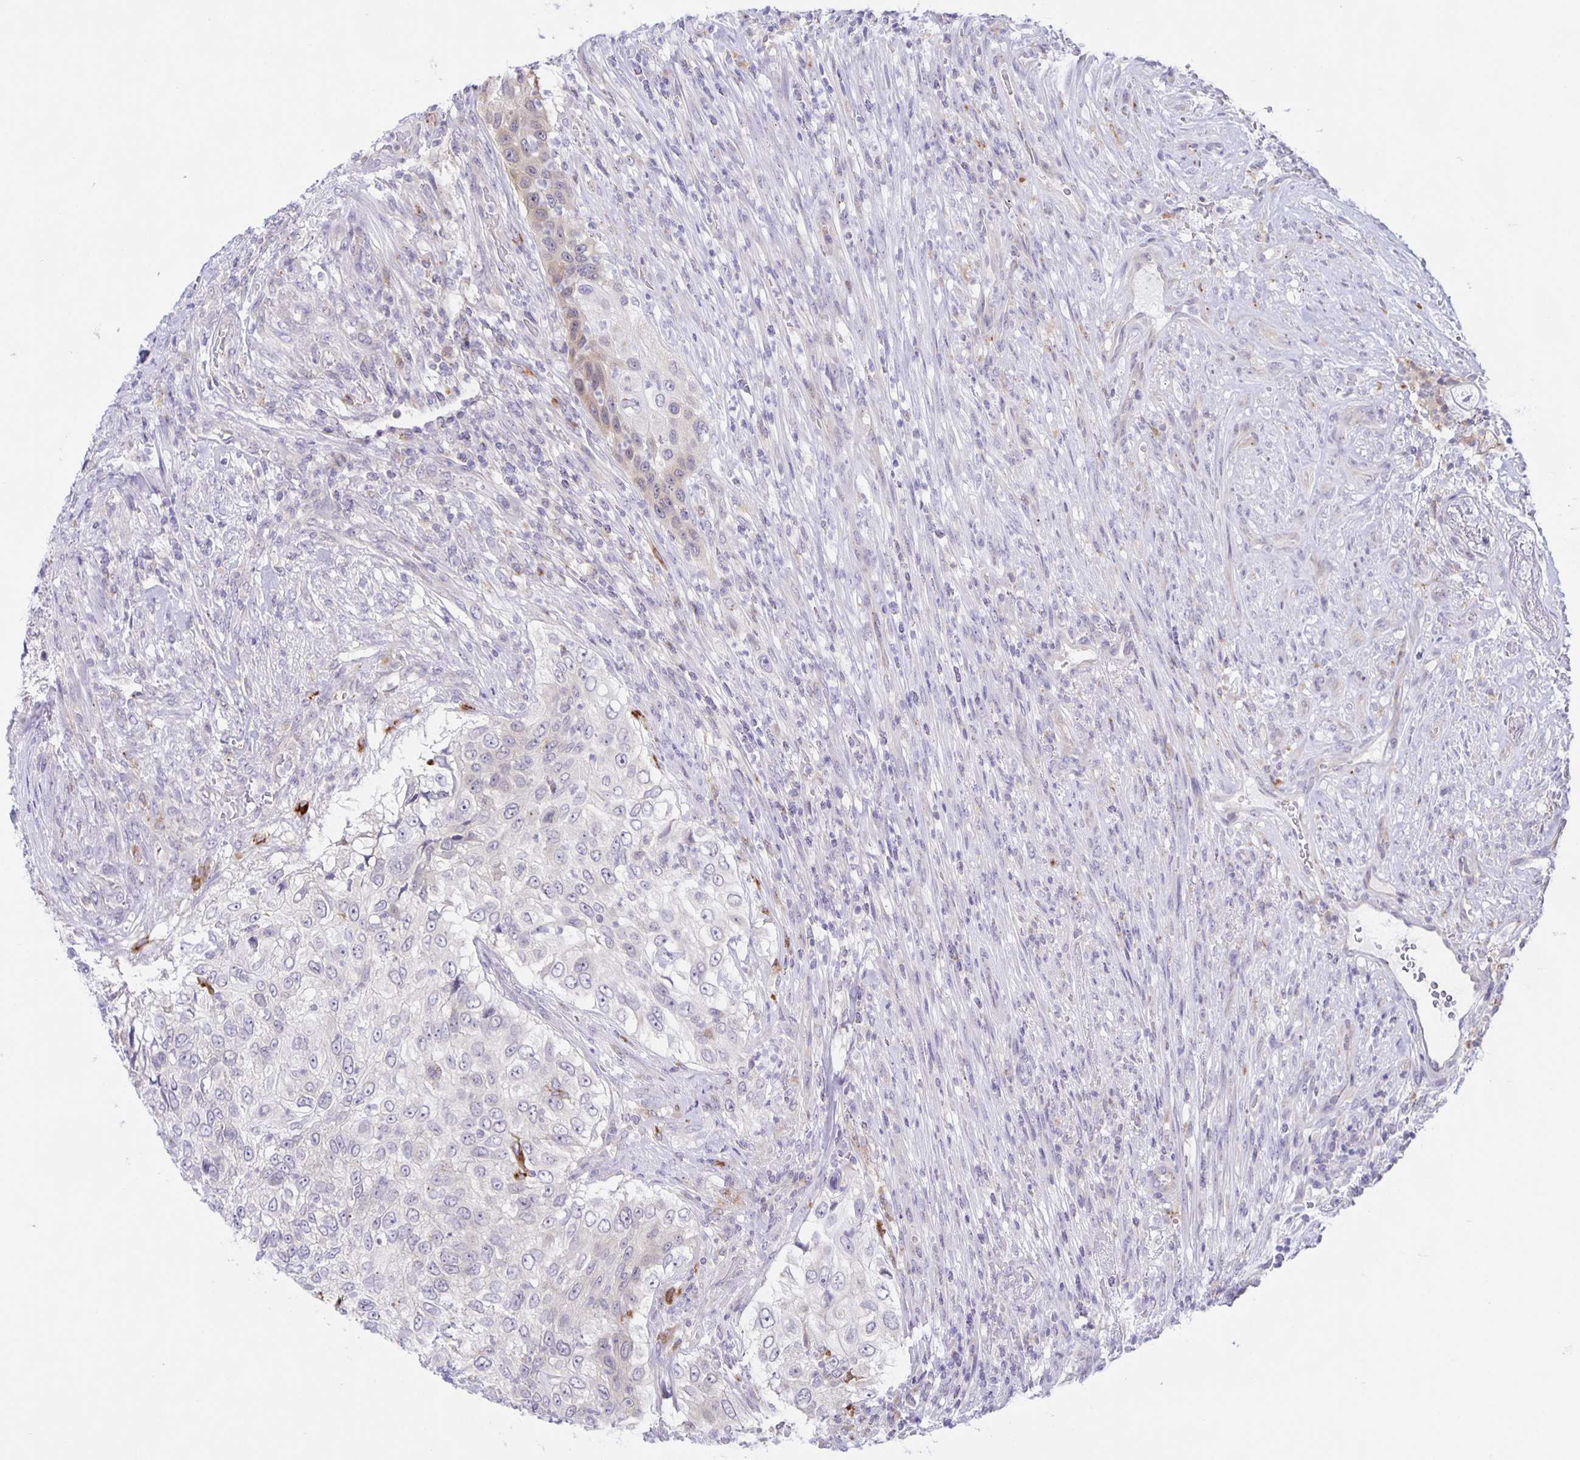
{"staining": {"intensity": "negative", "quantity": "none", "location": "none"}, "tissue": "urothelial cancer", "cell_type": "Tumor cells", "image_type": "cancer", "snomed": [{"axis": "morphology", "description": "Urothelial carcinoma, High grade"}, {"axis": "topography", "description": "Urinary bladder"}], "caption": "Immunohistochemistry of human high-grade urothelial carcinoma demonstrates no staining in tumor cells.", "gene": "LIPA", "patient": {"sex": "female", "age": 60}}